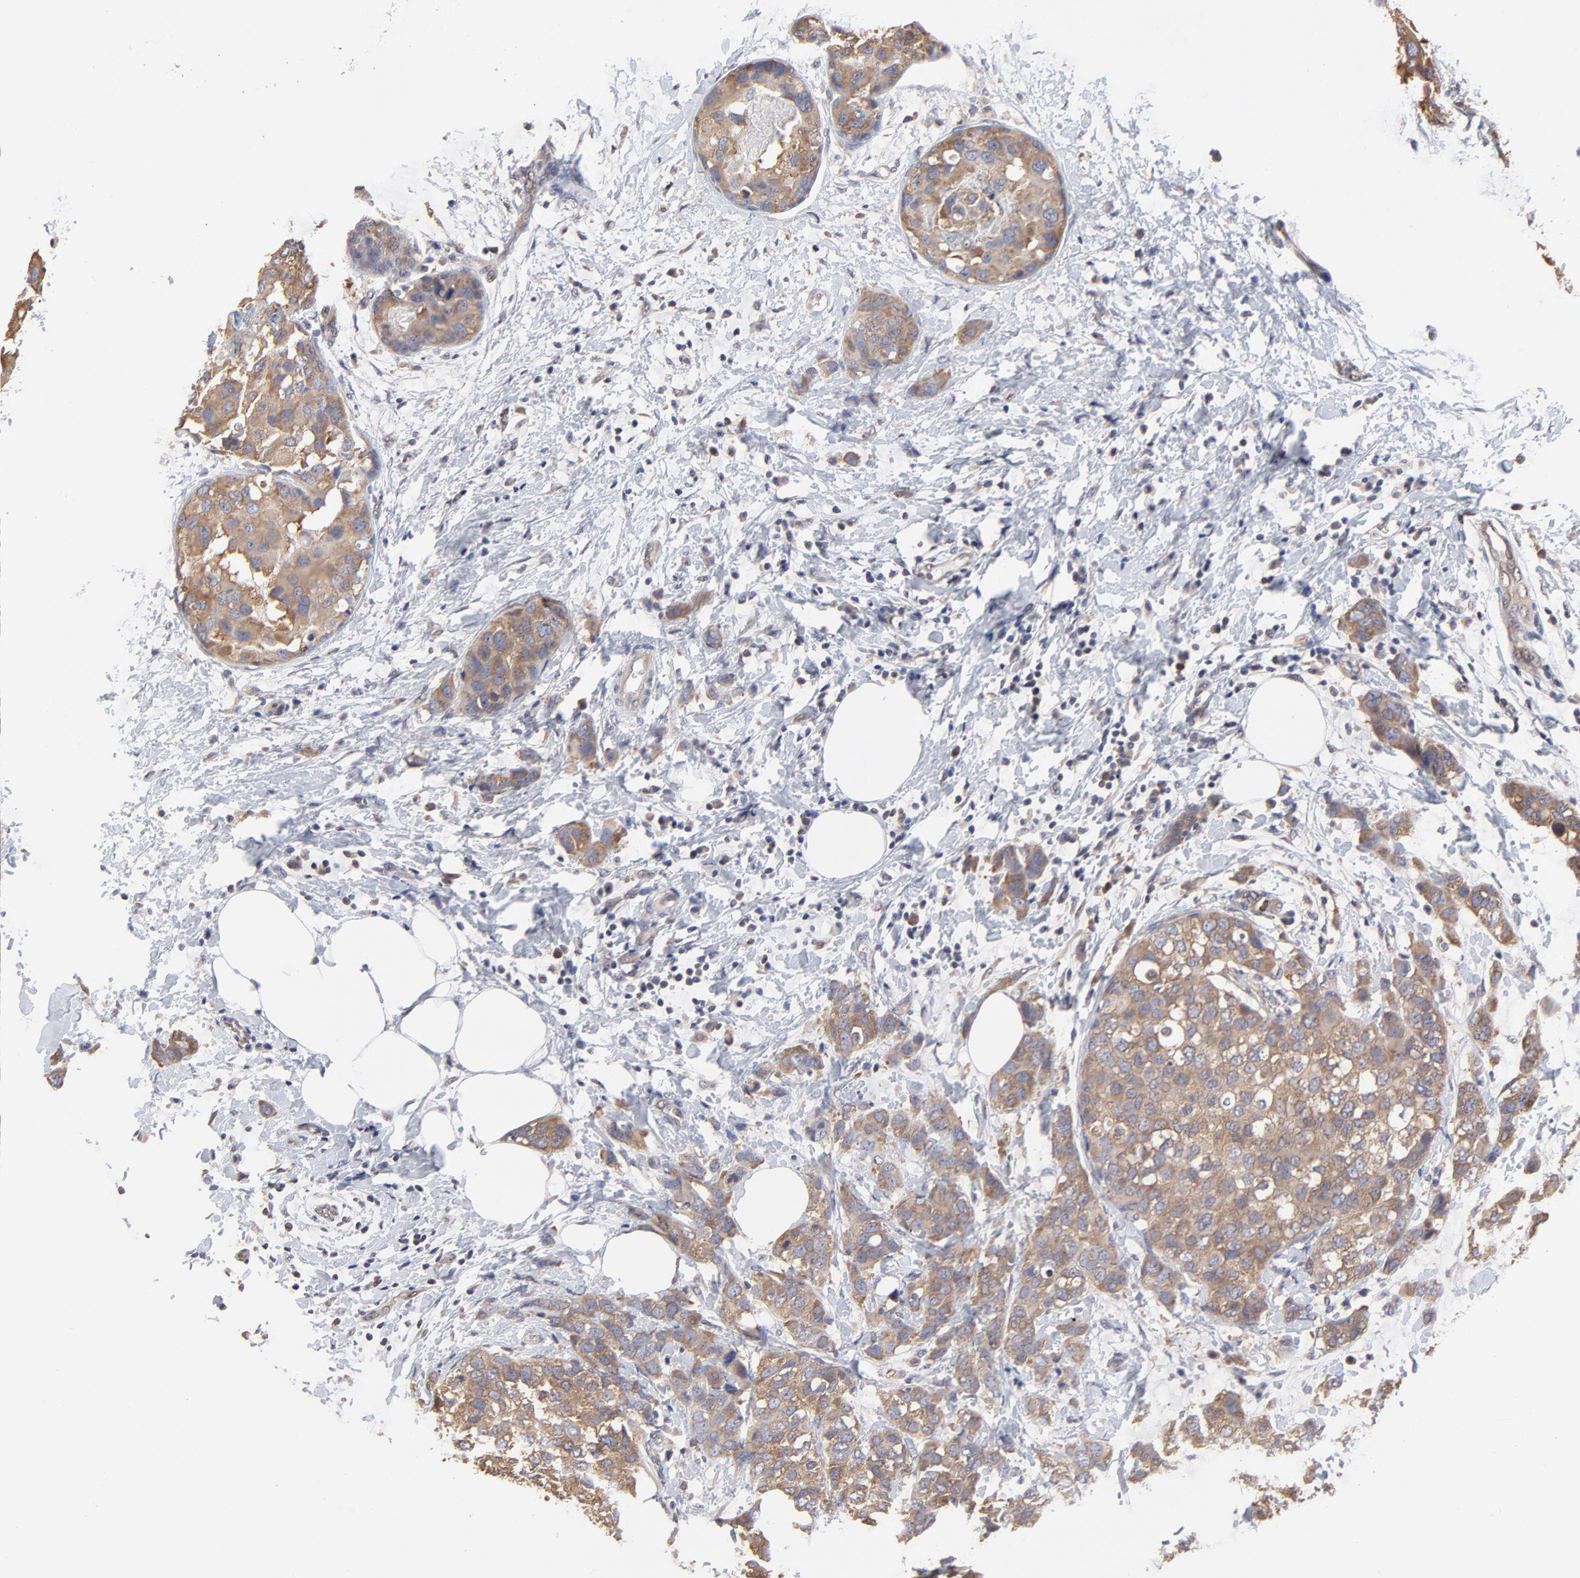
{"staining": {"intensity": "moderate", "quantity": ">75%", "location": "cytoplasmic/membranous"}, "tissue": "breast cancer", "cell_type": "Tumor cells", "image_type": "cancer", "snomed": [{"axis": "morphology", "description": "Normal tissue, NOS"}, {"axis": "morphology", "description": "Duct carcinoma"}, {"axis": "topography", "description": "Breast"}], "caption": "IHC micrograph of breast cancer (intraductal carcinoma) stained for a protein (brown), which reveals medium levels of moderate cytoplasmic/membranous positivity in about >75% of tumor cells.", "gene": "CCT2", "patient": {"sex": "female", "age": 50}}